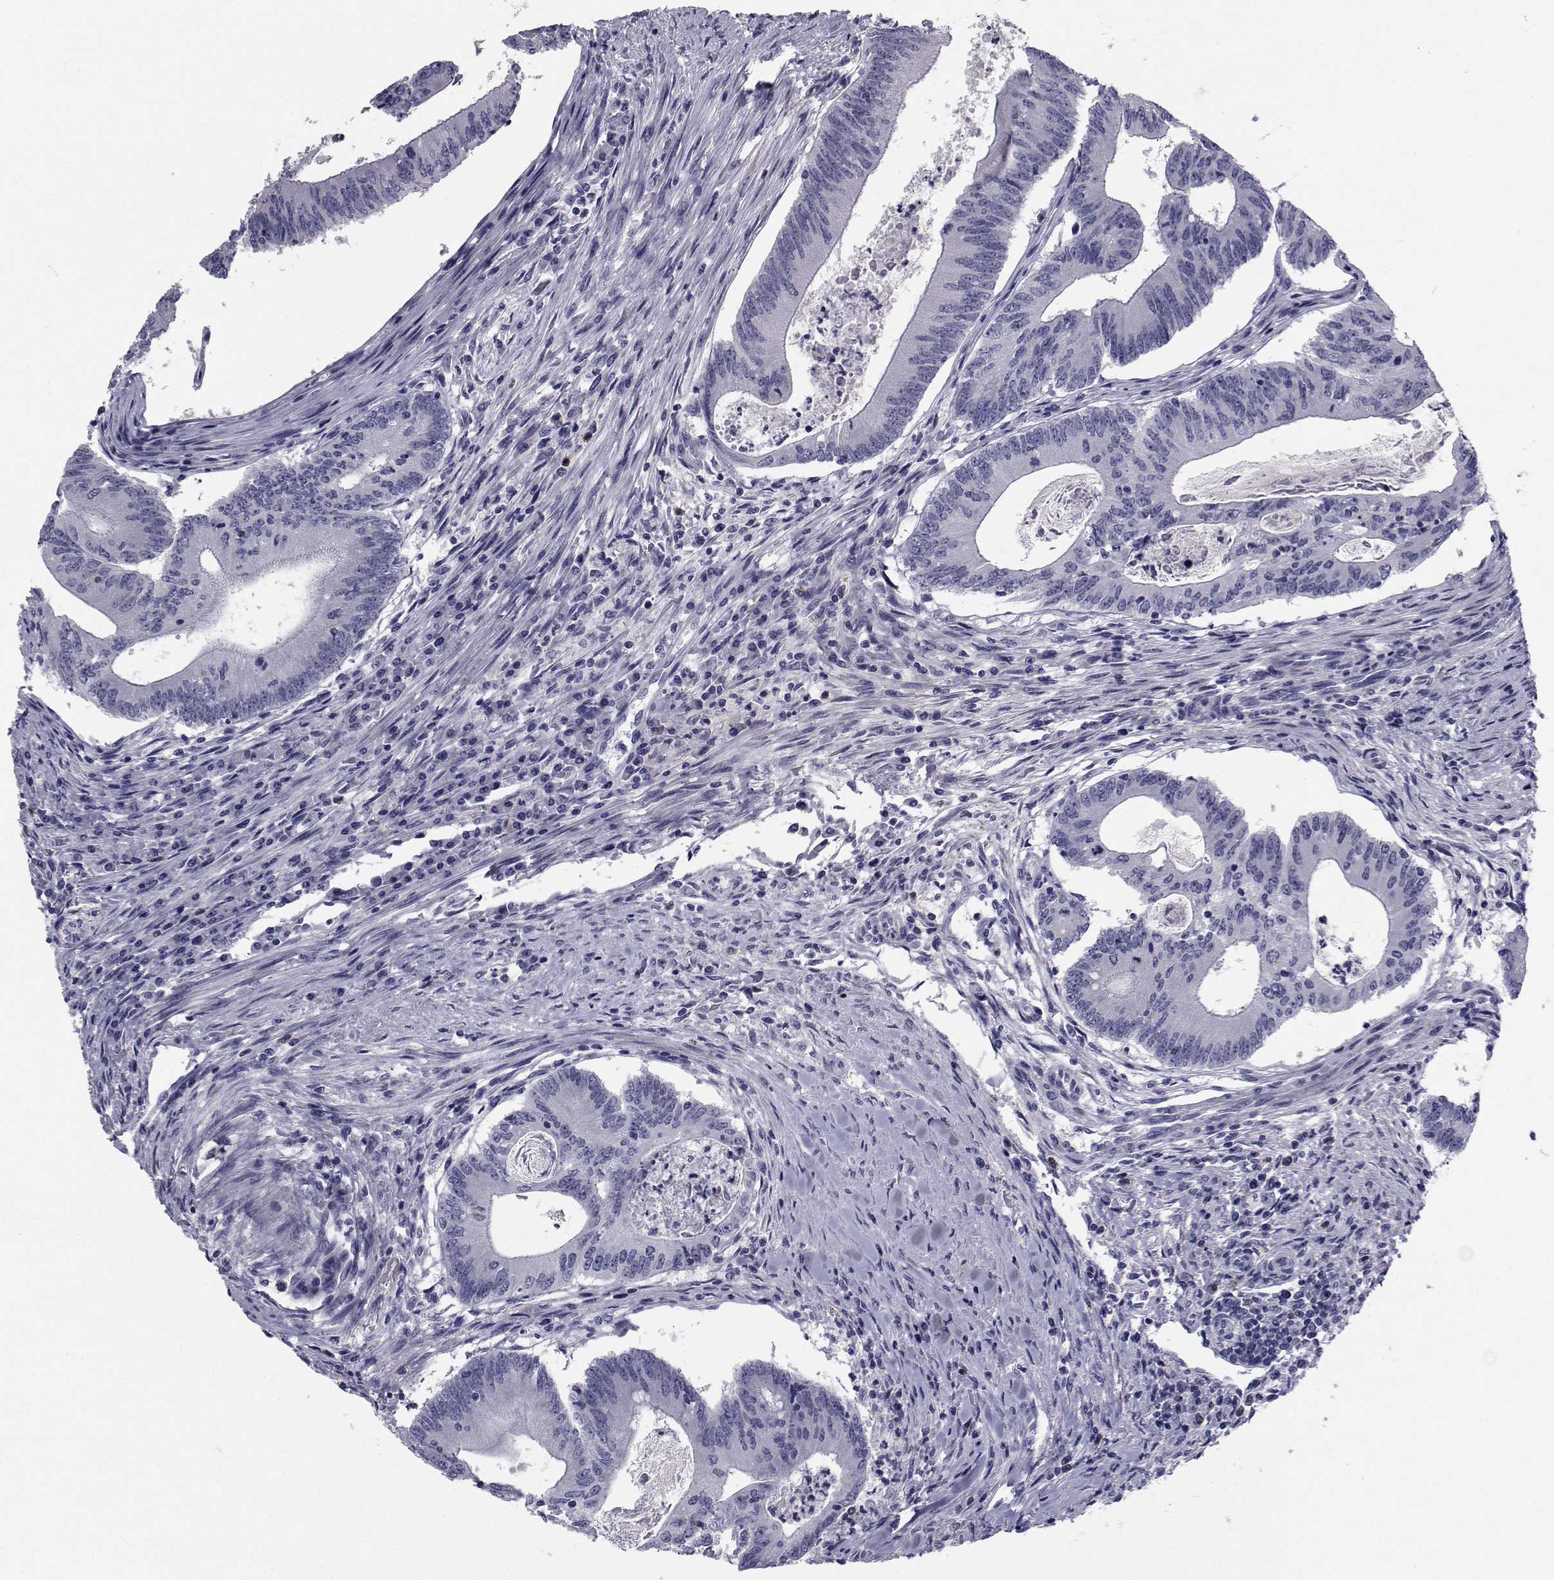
{"staining": {"intensity": "negative", "quantity": "none", "location": "none"}, "tissue": "colorectal cancer", "cell_type": "Tumor cells", "image_type": "cancer", "snomed": [{"axis": "morphology", "description": "Adenocarcinoma, NOS"}, {"axis": "topography", "description": "Colon"}], "caption": "Micrograph shows no protein staining in tumor cells of colorectal cancer (adenocarcinoma) tissue.", "gene": "CHRNA1", "patient": {"sex": "female", "age": 70}}